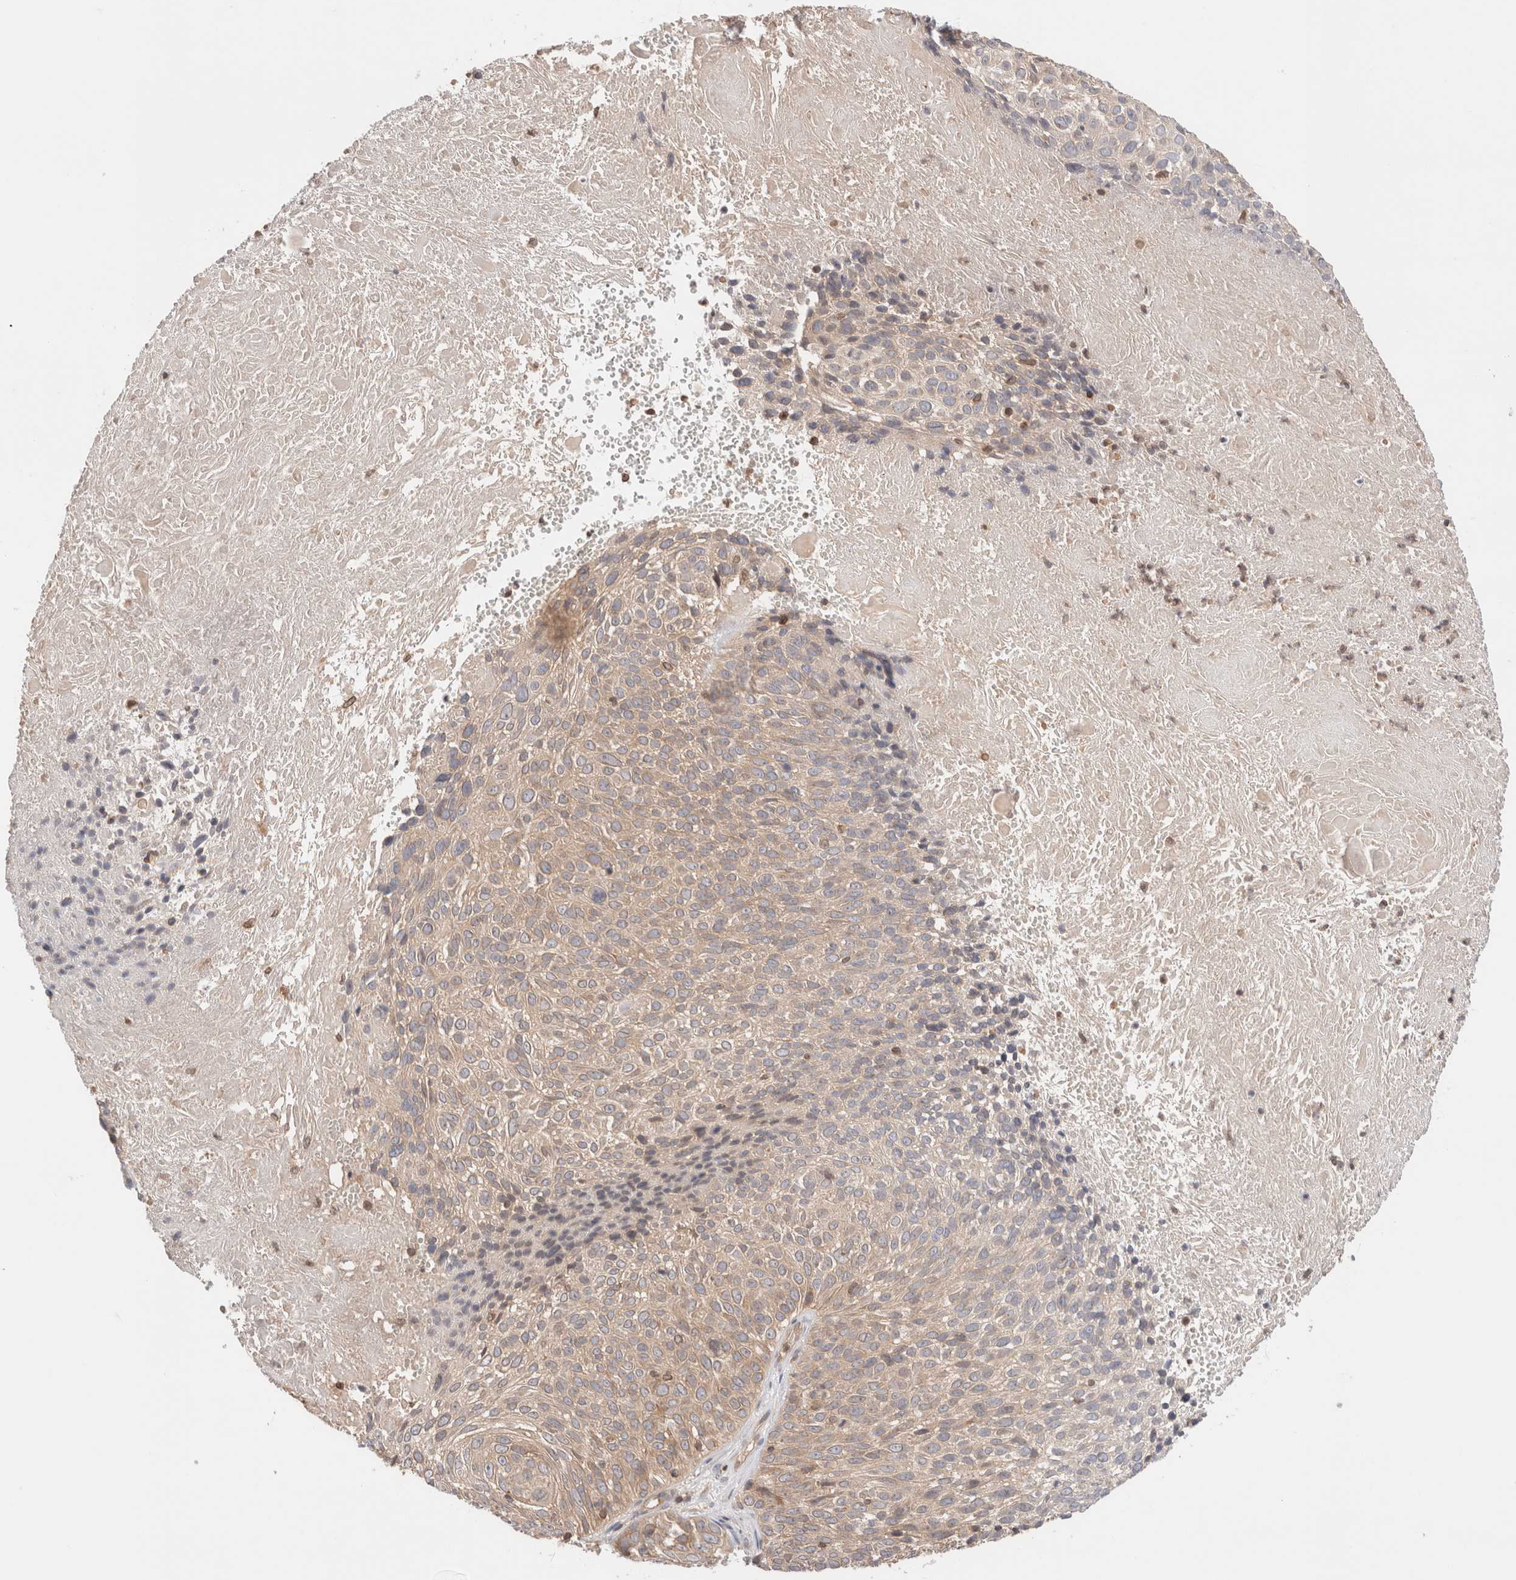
{"staining": {"intensity": "weak", "quantity": "25%-75%", "location": "cytoplasmic/membranous"}, "tissue": "cervical cancer", "cell_type": "Tumor cells", "image_type": "cancer", "snomed": [{"axis": "morphology", "description": "Squamous cell carcinoma, NOS"}, {"axis": "topography", "description": "Cervix"}], "caption": "This histopathology image reveals cervical cancer (squamous cell carcinoma) stained with IHC to label a protein in brown. The cytoplasmic/membranous of tumor cells show weak positivity for the protein. Nuclei are counter-stained blue.", "gene": "SIKE1", "patient": {"sex": "female", "age": 74}}